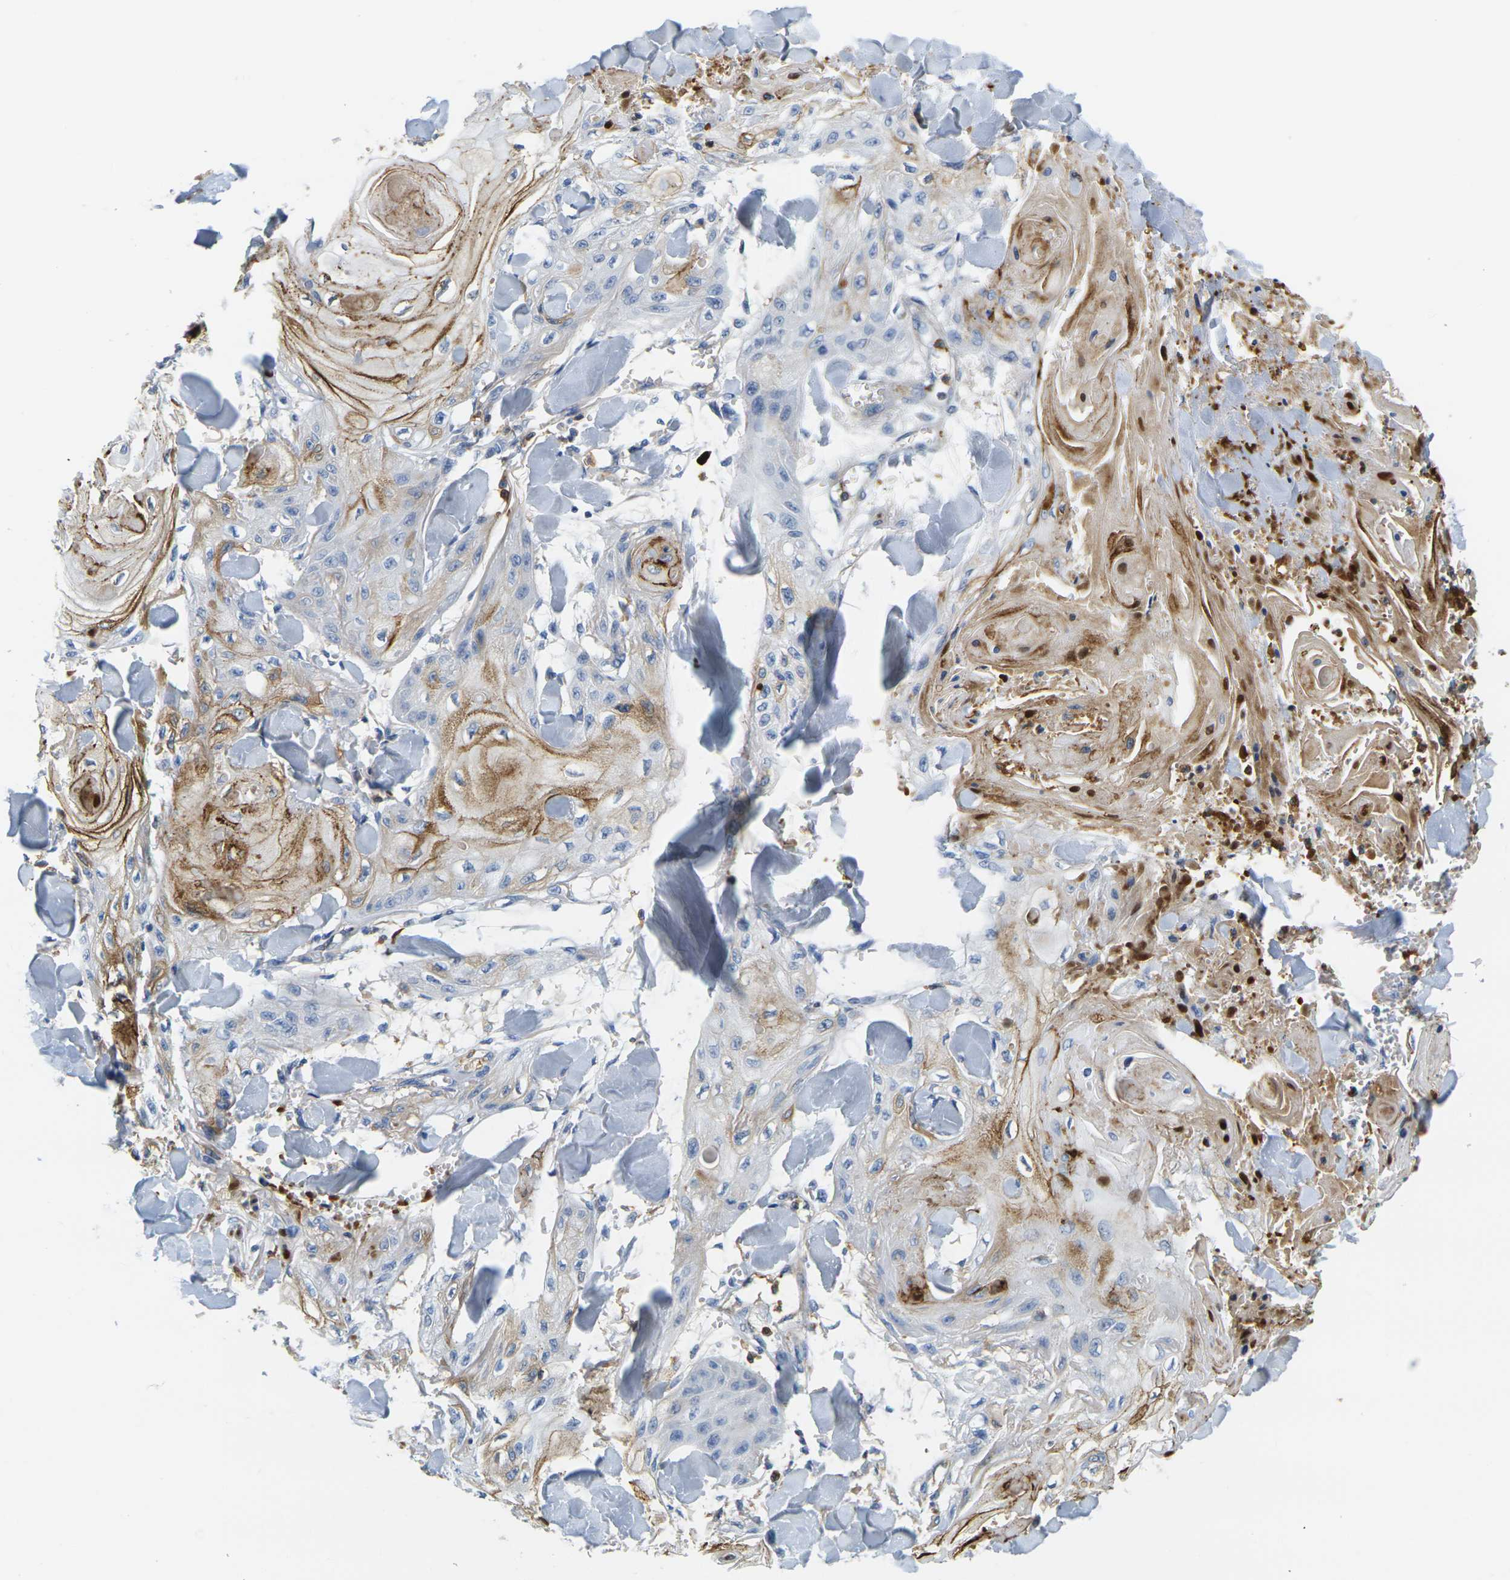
{"staining": {"intensity": "moderate", "quantity": "<25%", "location": "cytoplasmic/membranous"}, "tissue": "skin cancer", "cell_type": "Tumor cells", "image_type": "cancer", "snomed": [{"axis": "morphology", "description": "Squamous cell carcinoma, NOS"}, {"axis": "topography", "description": "Skin"}], "caption": "Immunohistochemical staining of skin cancer (squamous cell carcinoma) displays moderate cytoplasmic/membranous protein staining in about <25% of tumor cells. The staining is performed using DAB brown chromogen to label protein expression. The nuclei are counter-stained blue using hematoxylin.", "gene": "KLK5", "patient": {"sex": "male", "age": 74}}